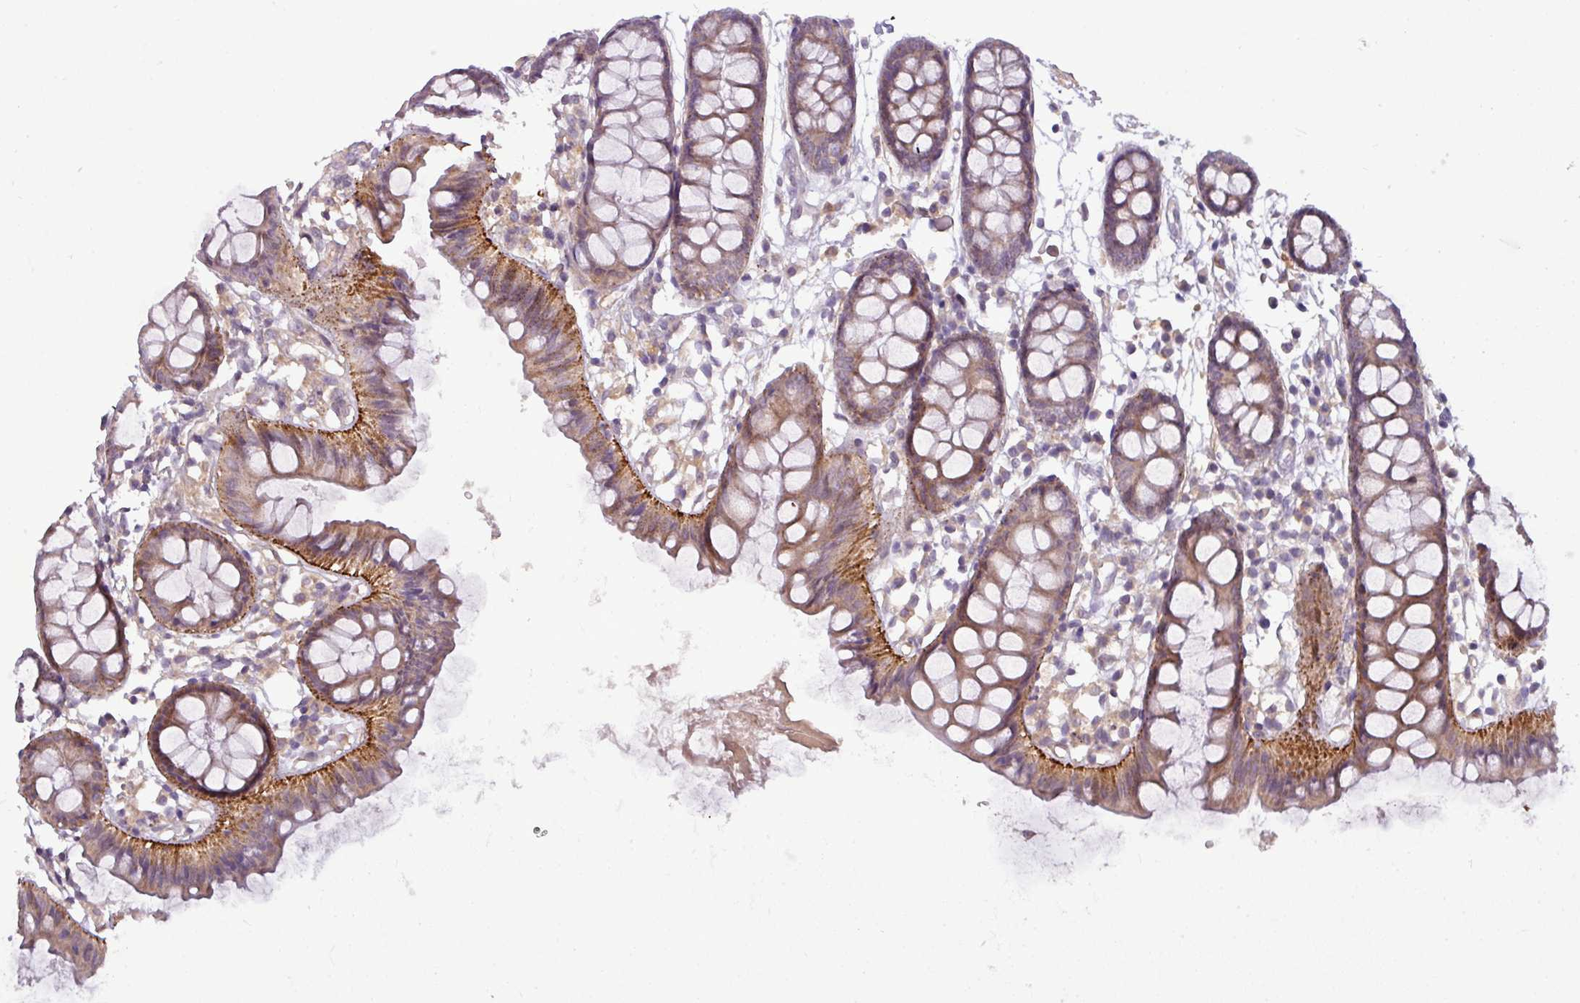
{"staining": {"intensity": "weak", "quantity": ">75%", "location": "cytoplasmic/membranous"}, "tissue": "colon", "cell_type": "Endothelial cells", "image_type": "normal", "snomed": [{"axis": "morphology", "description": "Normal tissue, NOS"}, {"axis": "topography", "description": "Colon"}], "caption": "About >75% of endothelial cells in benign colon demonstrate weak cytoplasmic/membranous protein positivity as visualized by brown immunohistochemical staining.", "gene": "ZNF35", "patient": {"sex": "female", "age": 84}}